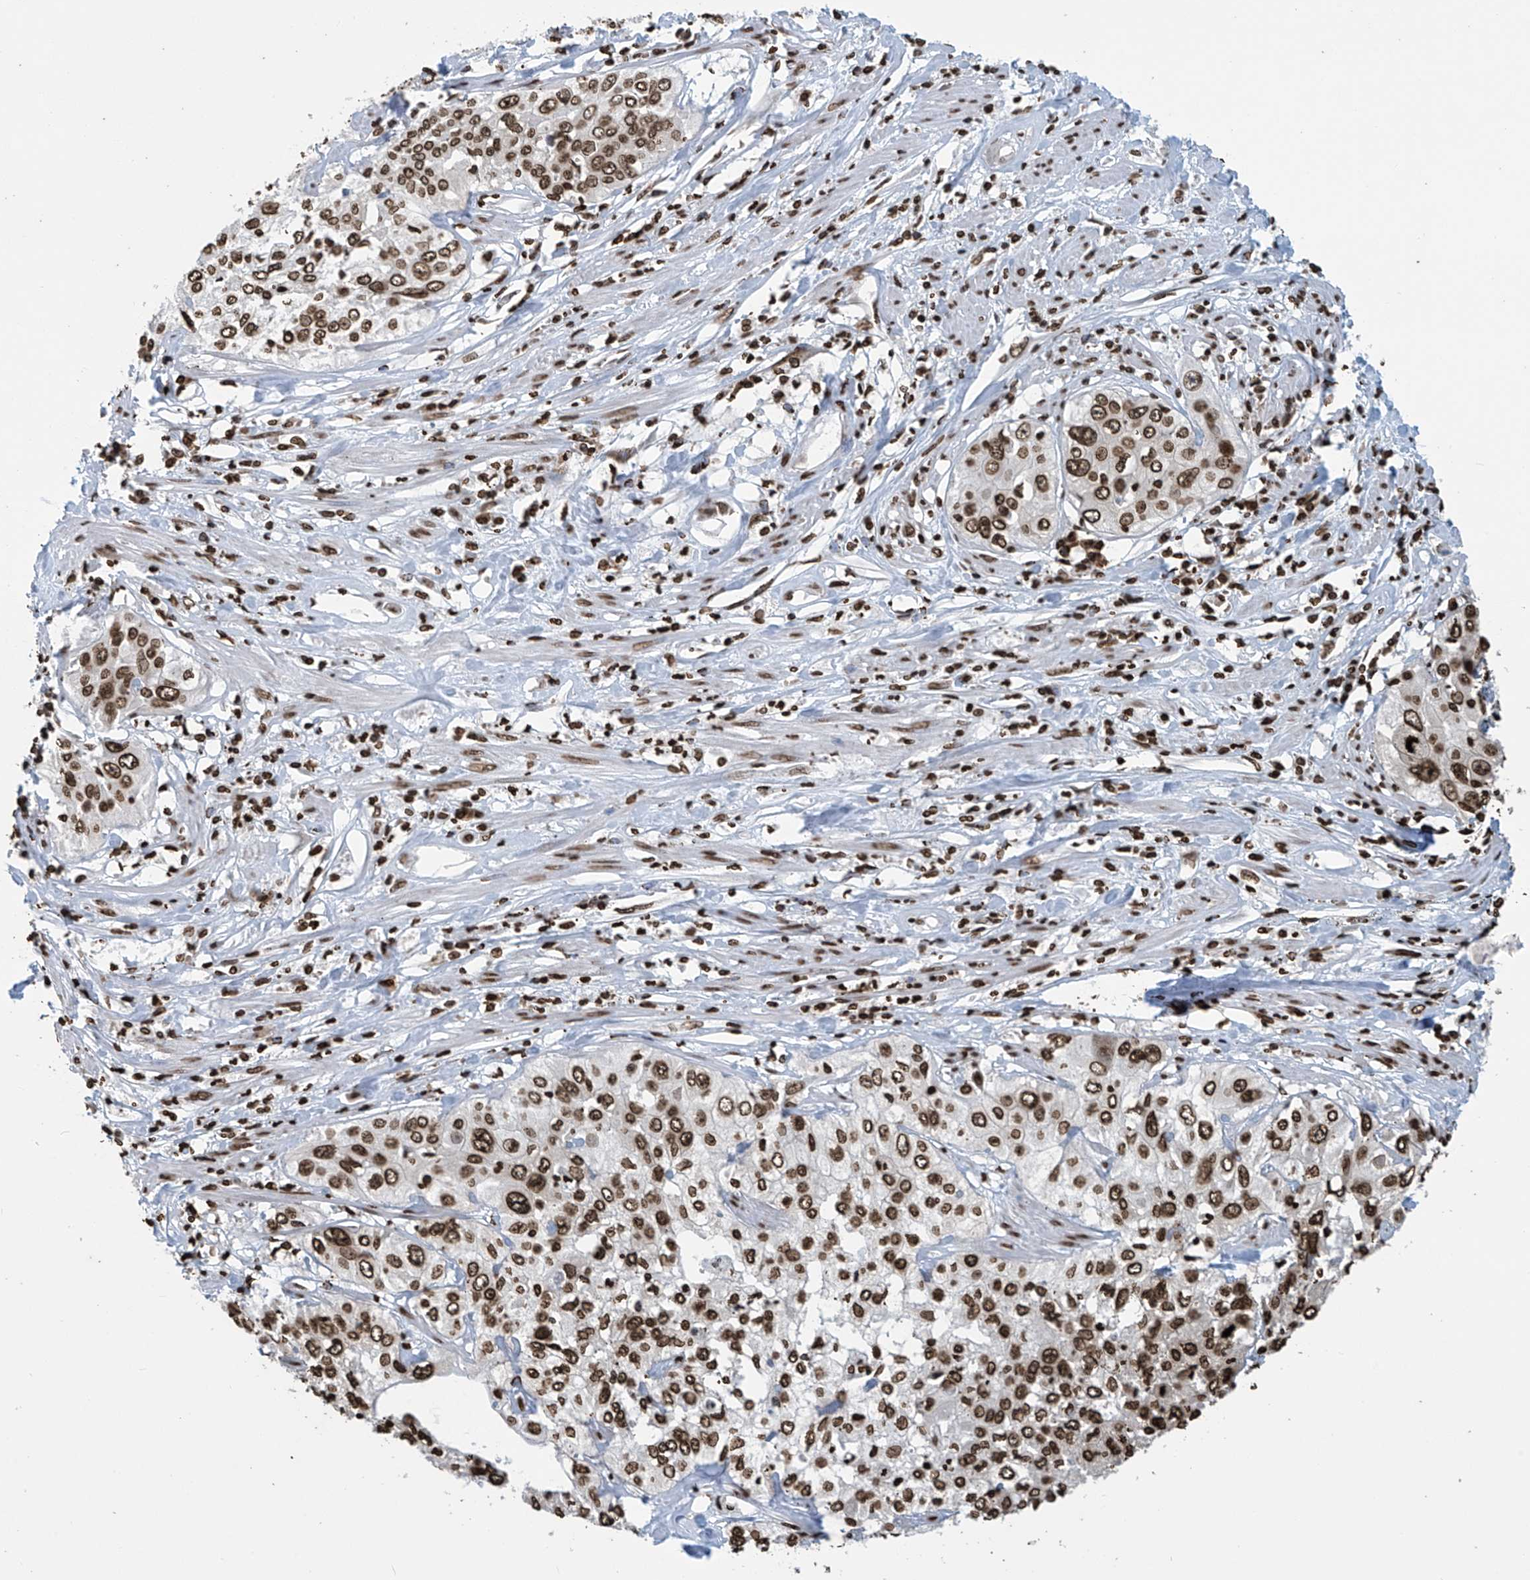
{"staining": {"intensity": "moderate", "quantity": ">75%", "location": "nuclear"}, "tissue": "cervical cancer", "cell_type": "Tumor cells", "image_type": "cancer", "snomed": [{"axis": "morphology", "description": "Squamous cell carcinoma, NOS"}, {"axis": "topography", "description": "Cervix"}], "caption": "A photomicrograph of cervical cancer stained for a protein shows moderate nuclear brown staining in tumor cells.", "gene": "DPPA2", "patient": {"sex": "female", "age": 31}}